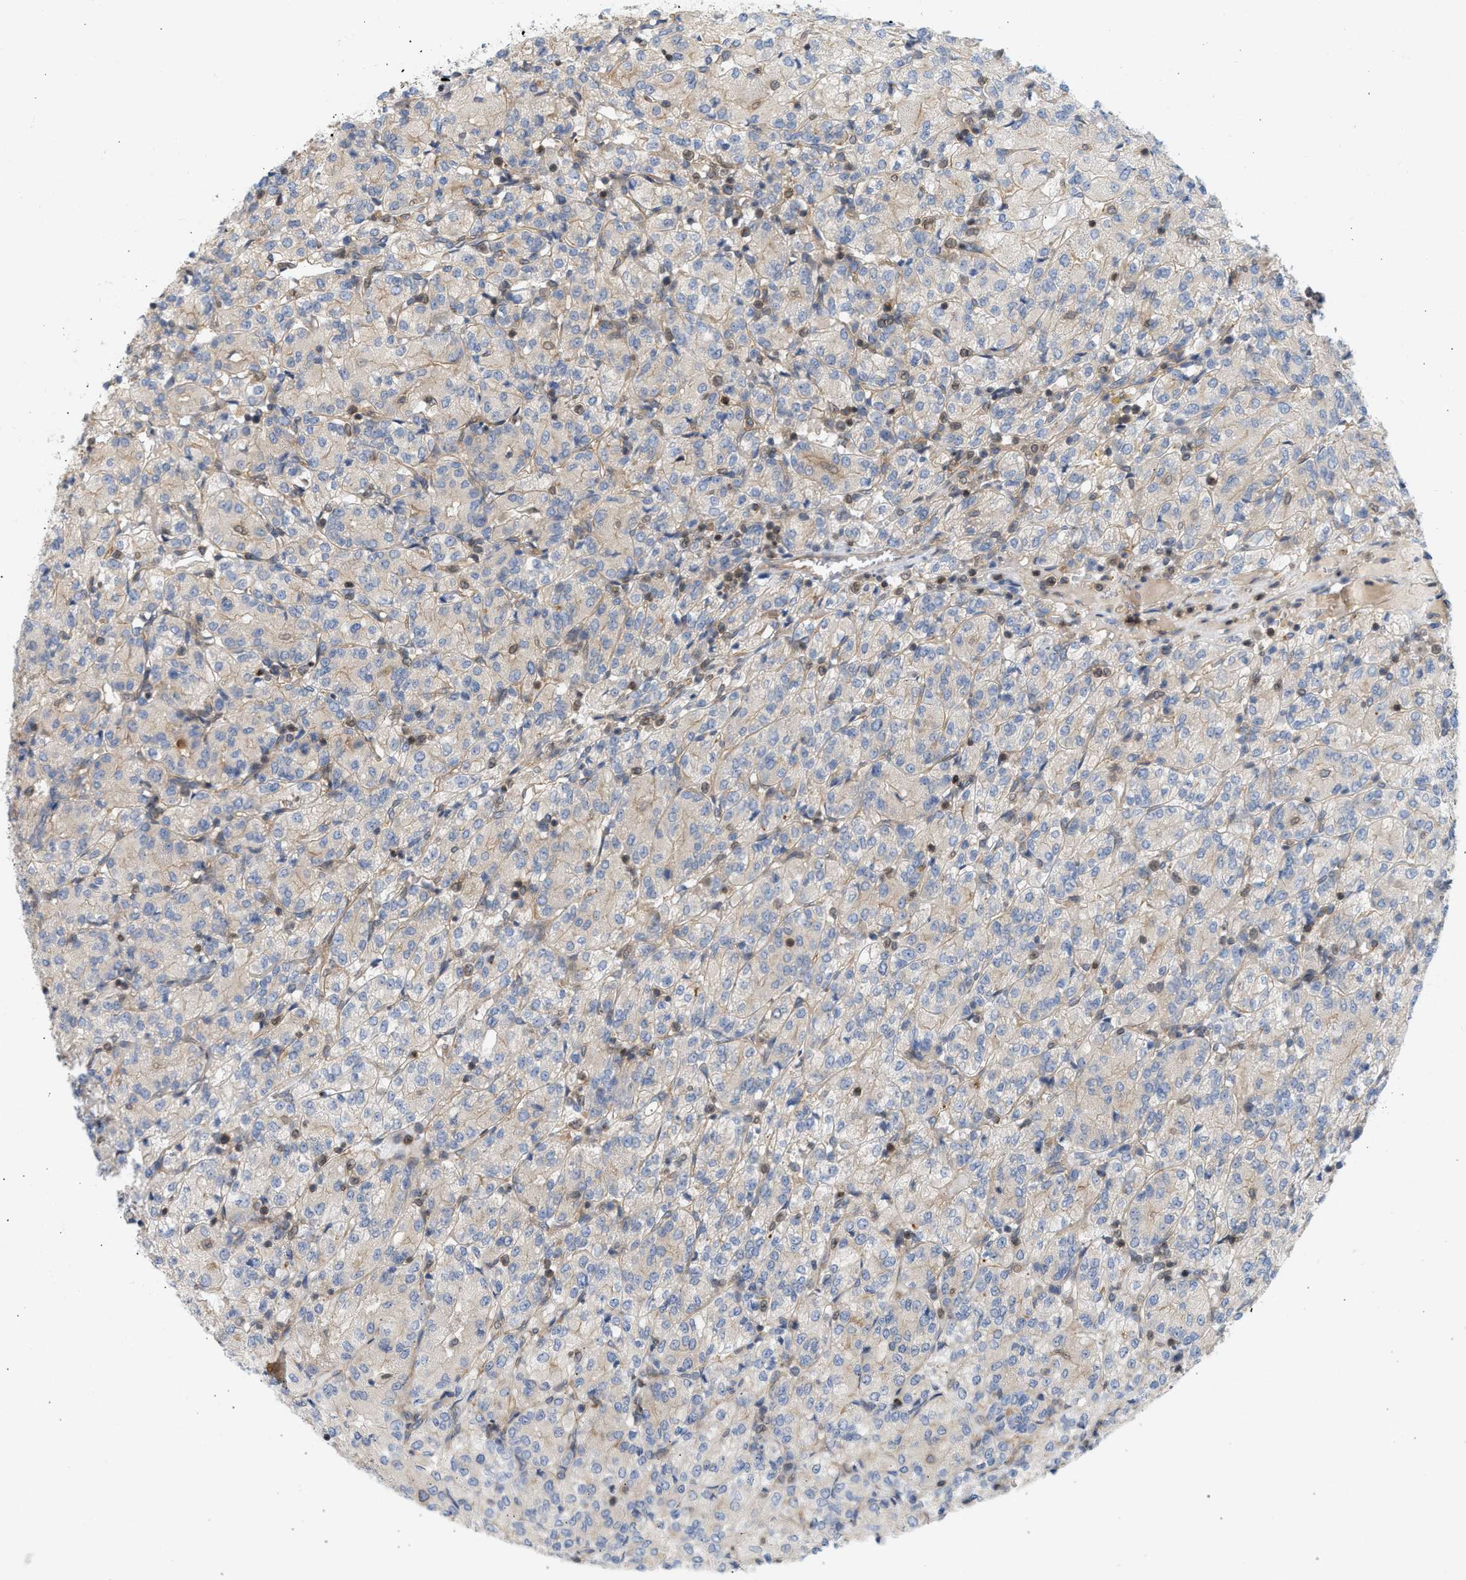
{"staining": {"intensity": "moderate", "quantity": "<25%", "location": "cytoplasmic/membranous"}, "tissue": "renal cancer", "cell_type": "Tumor cells", "image_type": "cancer", "snomed": [{"axis": "morphology", "description": "Adenocarcinoma, NOS"}, {"axis": "topography", "description": "Kidney"}], "caption": "Renal cancer was stained to show a protein in brown. There is low levels of moderate cytoplasmic/membranous positivity in about <25% of tumor cells.", "gene": "STRN", "patient": {"sex": "male", "age": 77}}